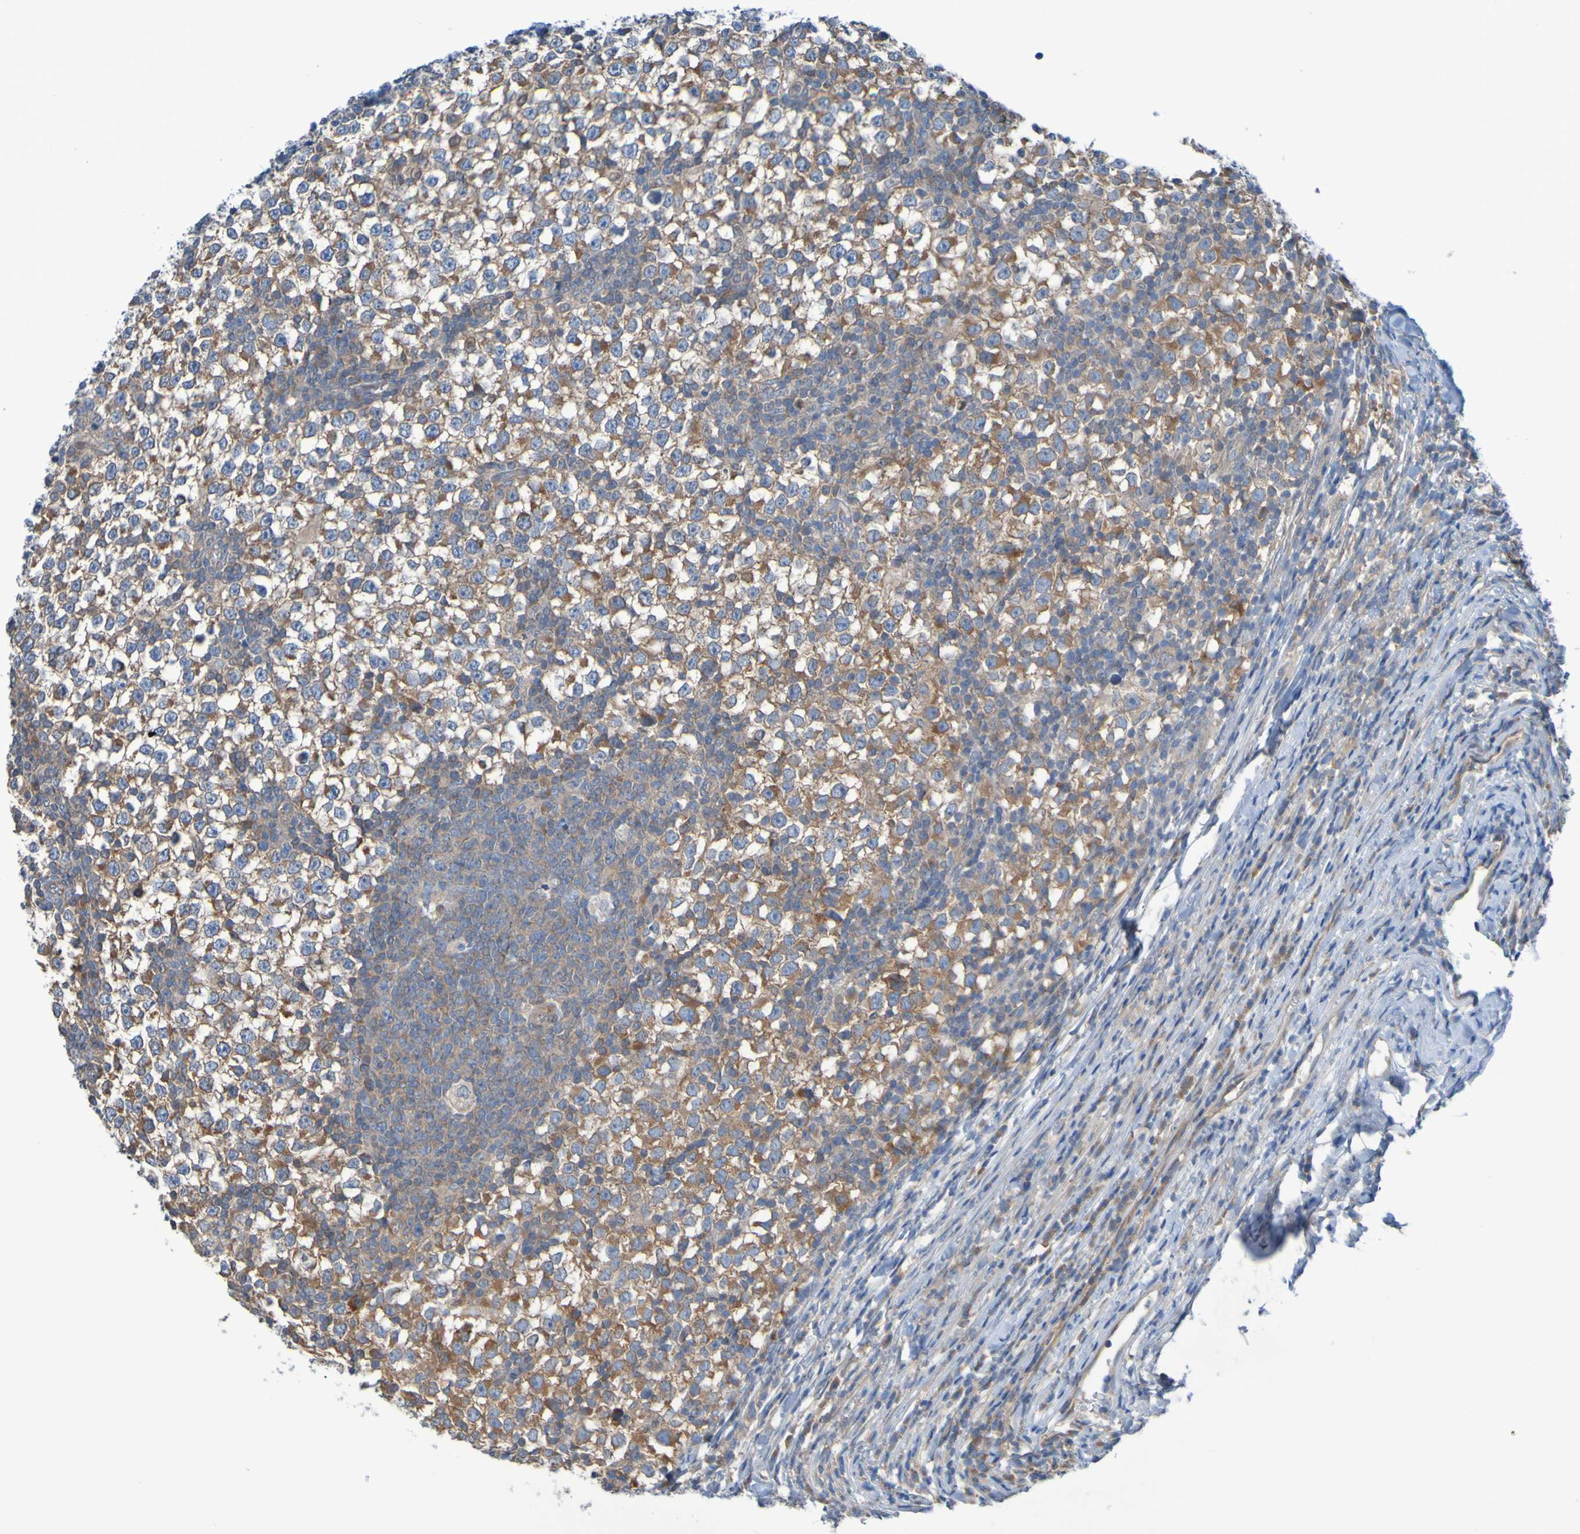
{"staining": {"intensity": "moderate", "quantity": ">75%", "location": "cytoplasmic/membranous"}, "tissue": "testis cancer", "cell_type": "Tumor cells", "image_type": "cancer", "snomed": [{"axis": "morphology", "description": "Seminoma, NOS"}, {"axis": "topography", "description": "Testis"}], "caption": "Testis cancer stained with DAB (3,3'-diaminobenzidine) immunohistochemistry (IHC) shows medium levels of moderate cytoplasmic/membranous expression in approximately >75% of tumor cells.", "gene": "NPRL3", "patient": {"sex": "male", "age": 65}}